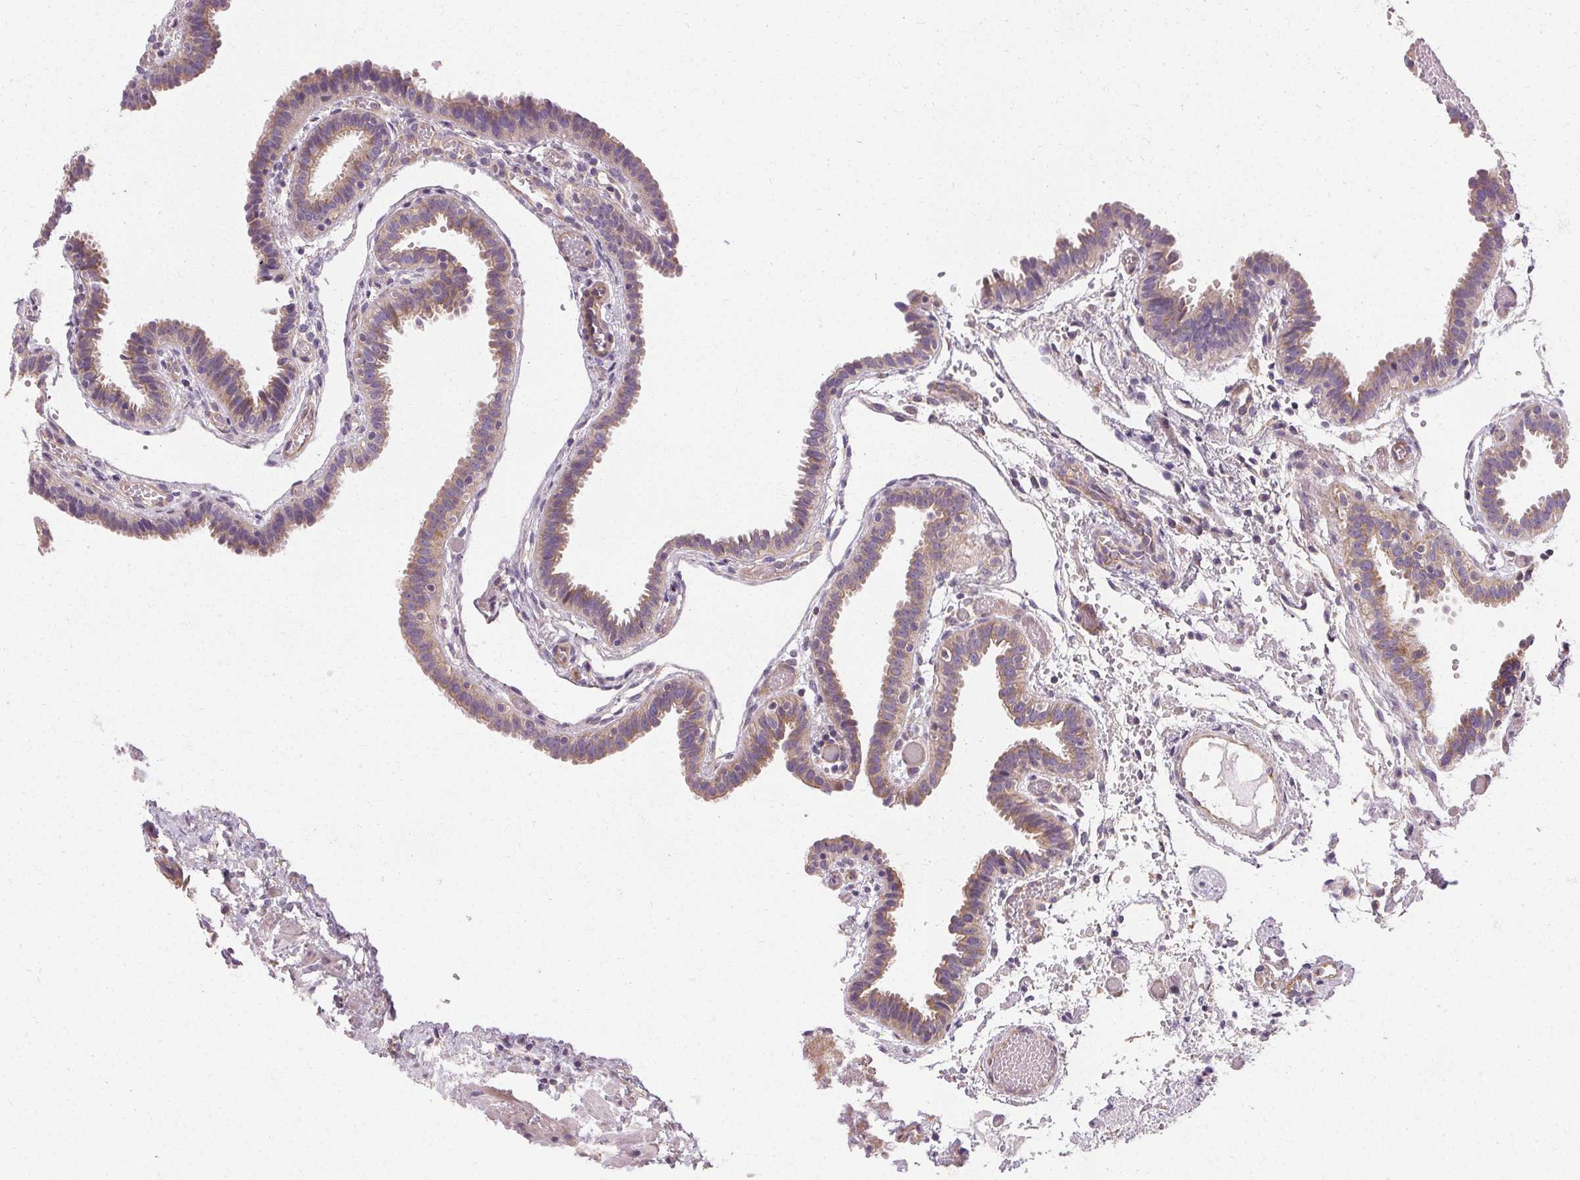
{"staining": {"intensity": "weak", "quantity": "25%-75%", "location": "cytoplasmic/membranous"}, "tissue": "fallopian tube", "cell_type": "Glandular cells", "image_type": "normal", "snomed": [{"axis": "morphology", "description": "Normal tissue, NOS"}, {"axis": "topography", "description": "Fallopian tube"}], "caption": "Fallopian tube stained with immunohistochemistry shows weak cytoplasmic/membranous positivity in about 25%-75% of glandular cells.", "gene": "APLP1", "patient": {"sex": "female", "age": 37}}